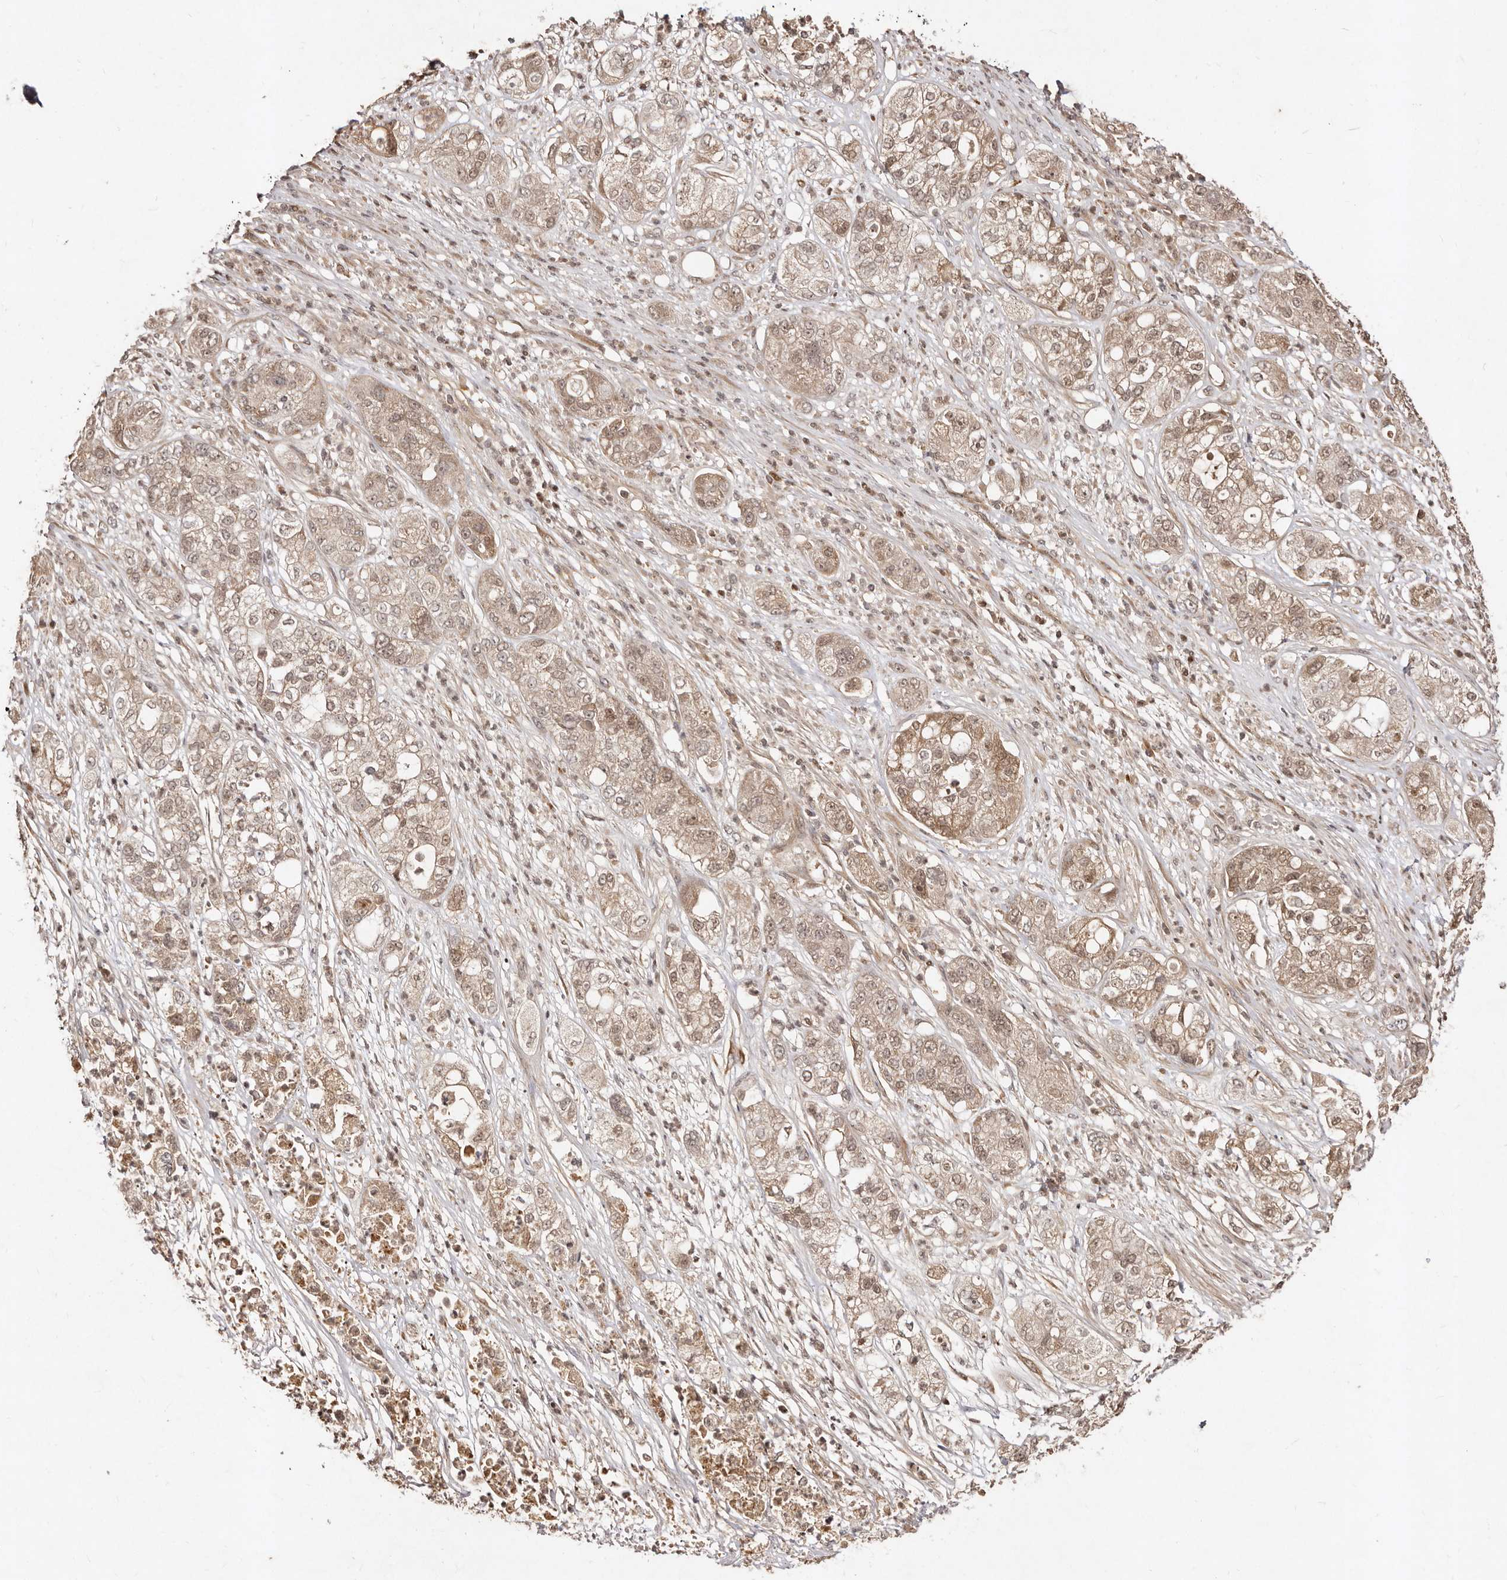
{"staining": {"intensity": "weak", "quantity": ">75%", "location": "cytoplasmic/membranous,nuclear"}, "tissue": "pancreatic cancer", "cell_type": "Tumor cells", "image_type": "cancer", "snomed": [{"axis": "morphology", "description": "Adenocarcinoma, NOS"}, {"axis": "topography", "description": "Pancreas"}], "caption": "Brown immunohistochemical staining in human pancreatic adenocarcinoma reveals weak cytoplasmic/membranous and nuclear staining in approximately >75% of tumor cells.", "gene": "LCORL", "patient": {"sex": "female", "age": 78}}